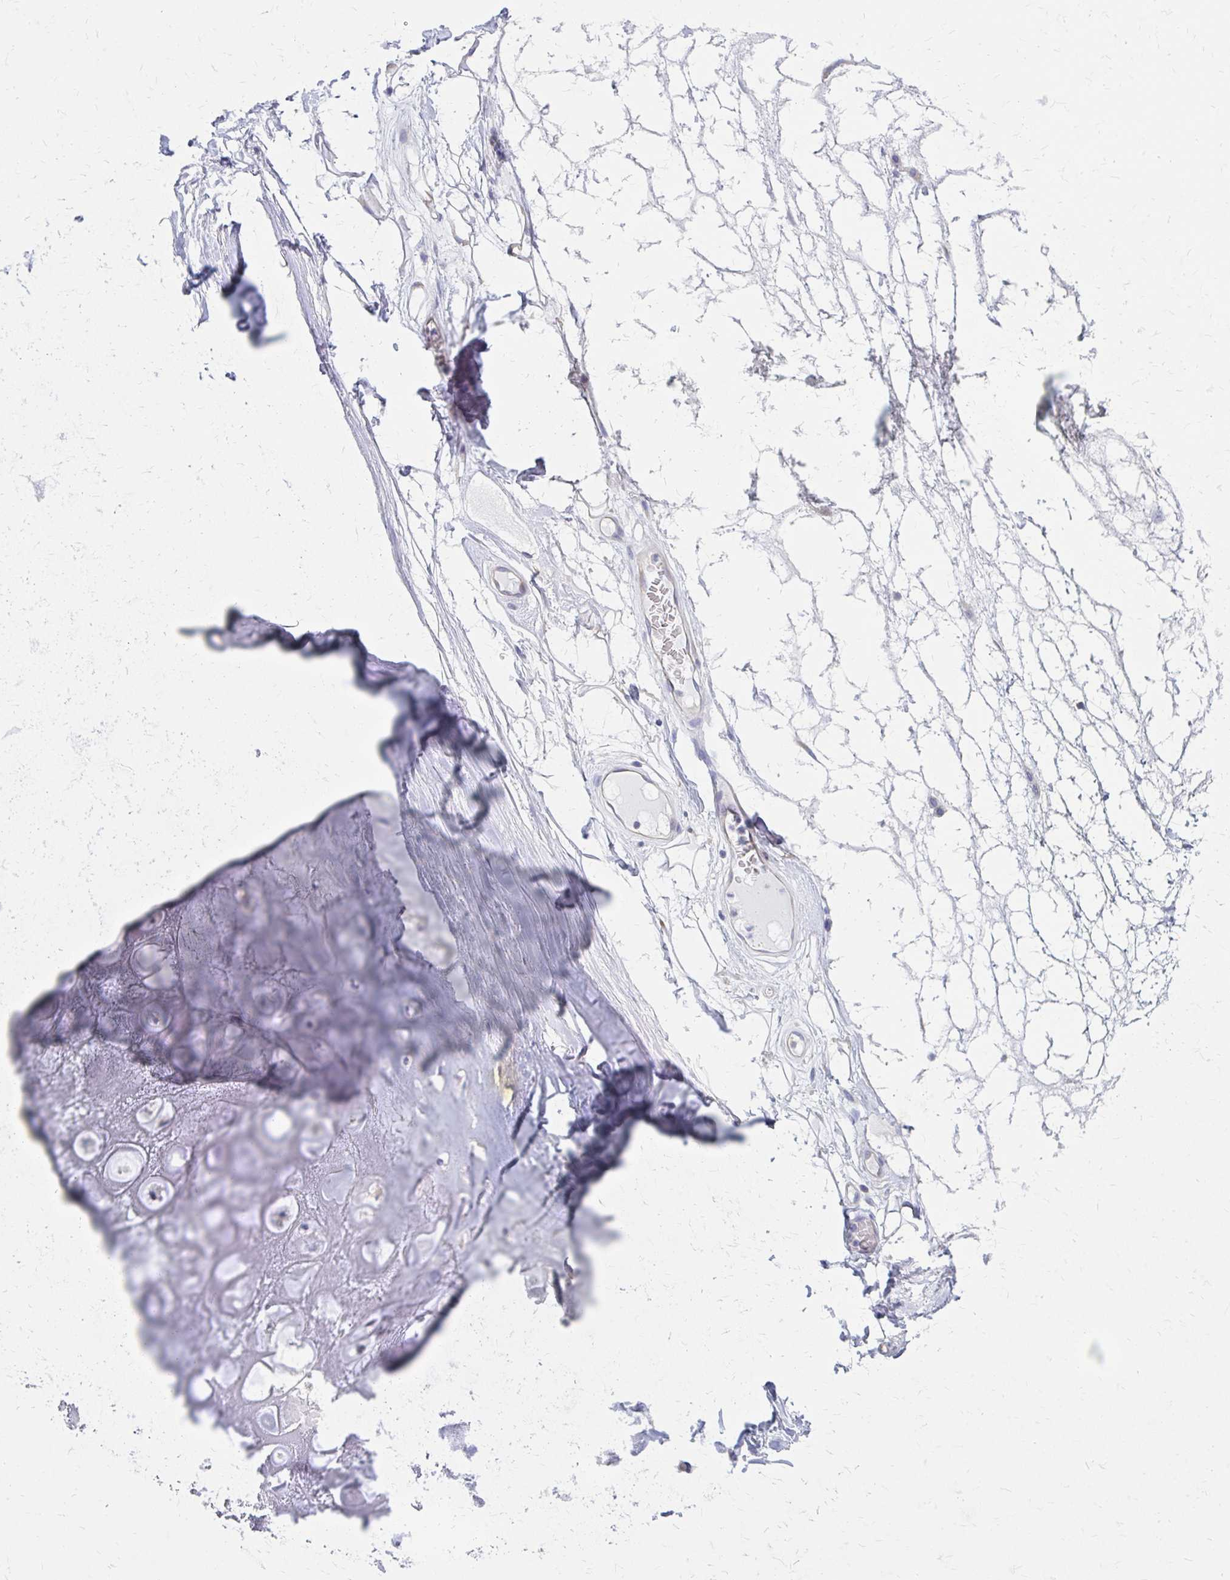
{"staining": {"intensity": "negative", "quantity": "none", "location": "none"}, "tissue": "adipose tissue", "cell_type": "Adipocytes", "image_type": "normal", "snomed": [{"axis": "morphology", "description": "Normal tissue, NOS"}, {"axis": "topography", "description": "Lymph node"}, {"axis": "topography", "description": "Cartilage tissue"}, {"axis": "topography", "description": "Nasopharynx"}], "caption": "This is an IHC photomicrograph of normal adipose tissue. There is no positivity in adipocytes.", "gene": "RPL27A", "patient": {"sex": "male", "age": 63}}